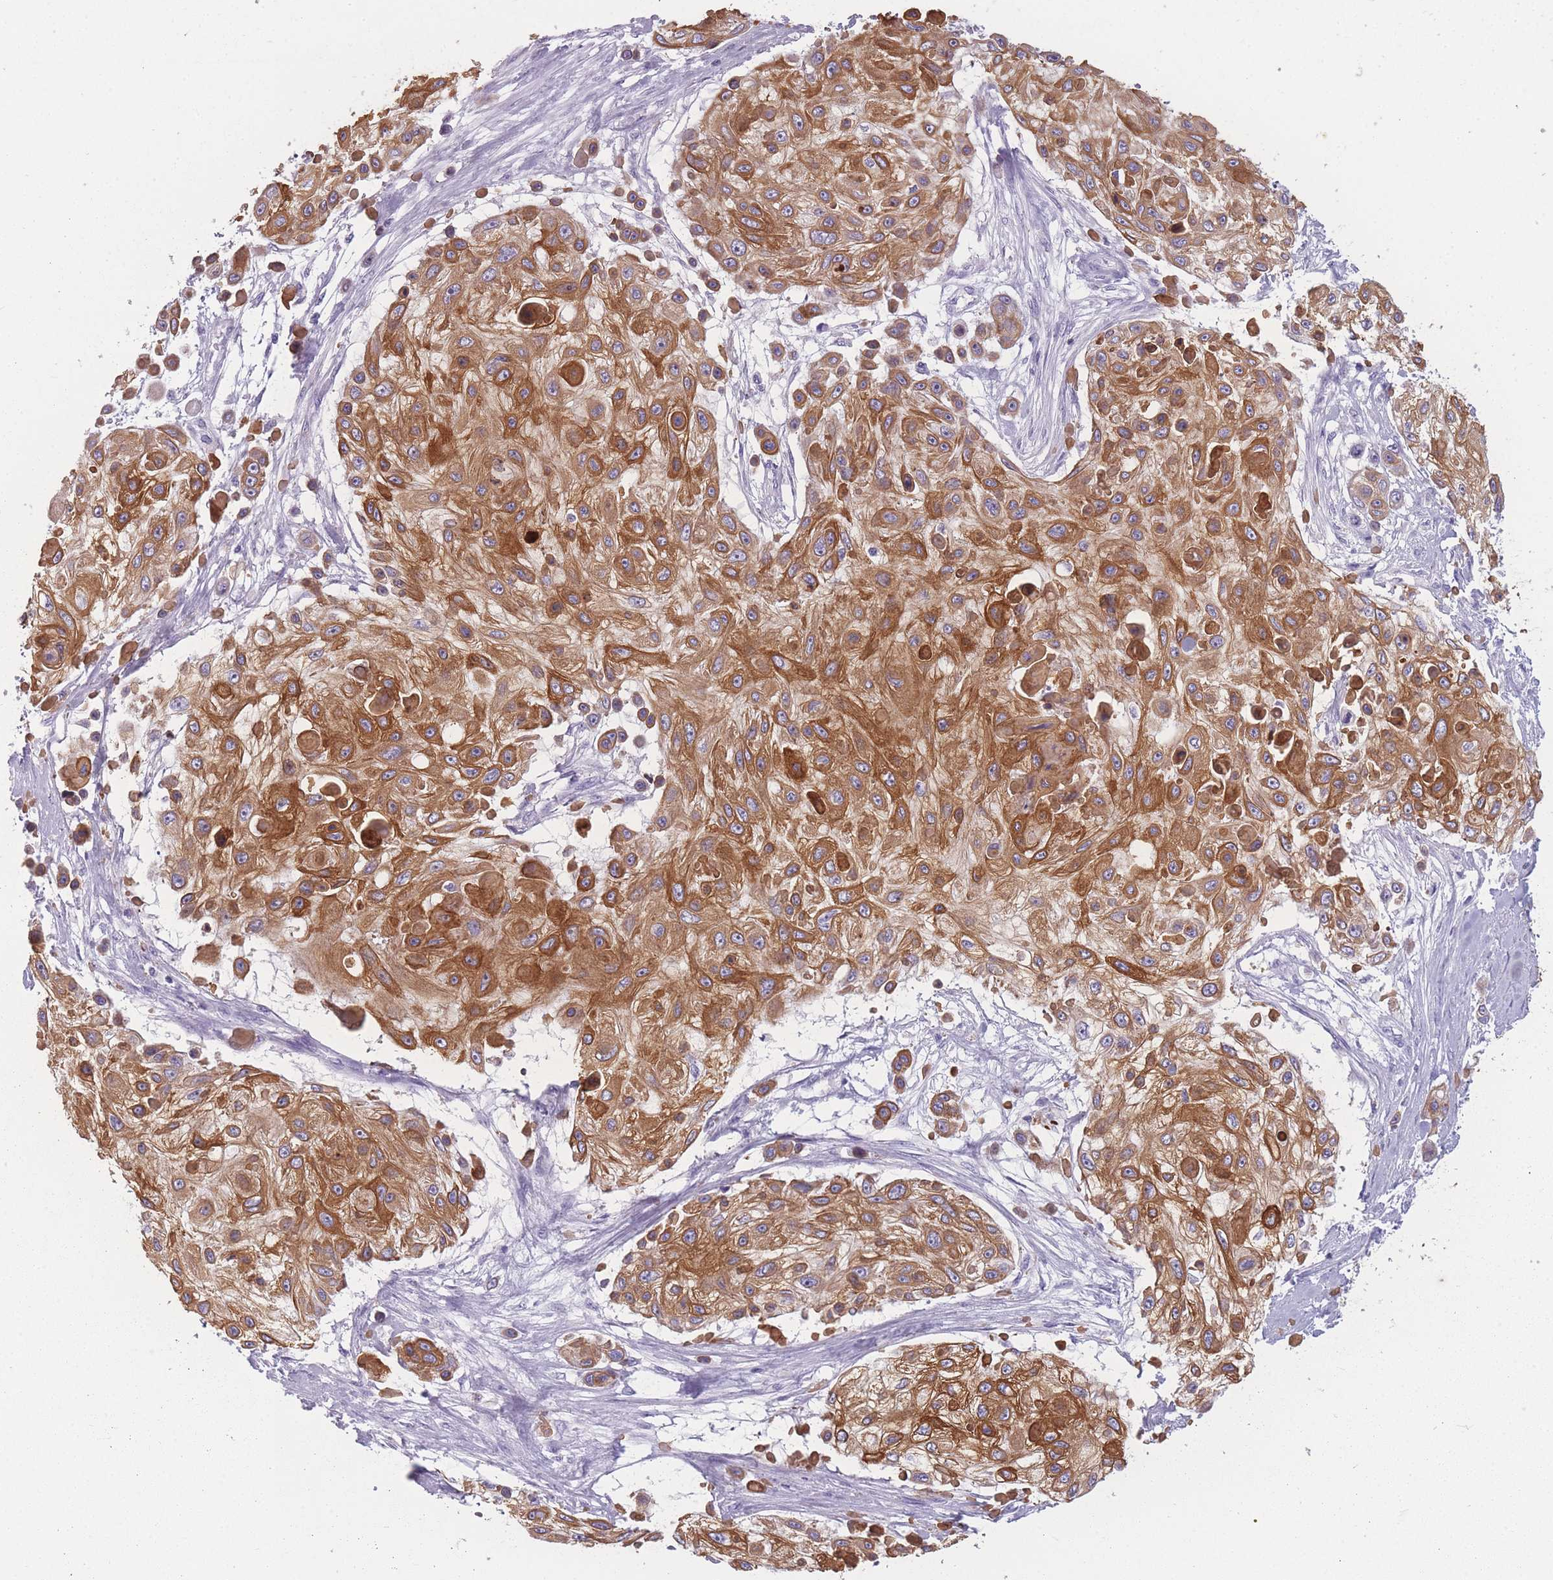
{"staining": {"intensity": "strong", "quantity": "25%-75%", "location": "cytoplasmic/membranous"}, "tissue": "skin cancer", "cell_type": "Tumor cells", "image_type": "cancer", "snomed": [{"axis": "morphology", "description": "Squamous cell carcinoma, NOS"}, {"axis": "topography", "description": "Skin"}], "caption": "The histopathology image shows immunohistochemical staining of skin cancer. There is strong cytoplasmic/membranous positivity is seen in approximately 25%-75% of tumor cells.", "gene": "PPFIA3", "patient": {"sex": "male", "age": 67}}